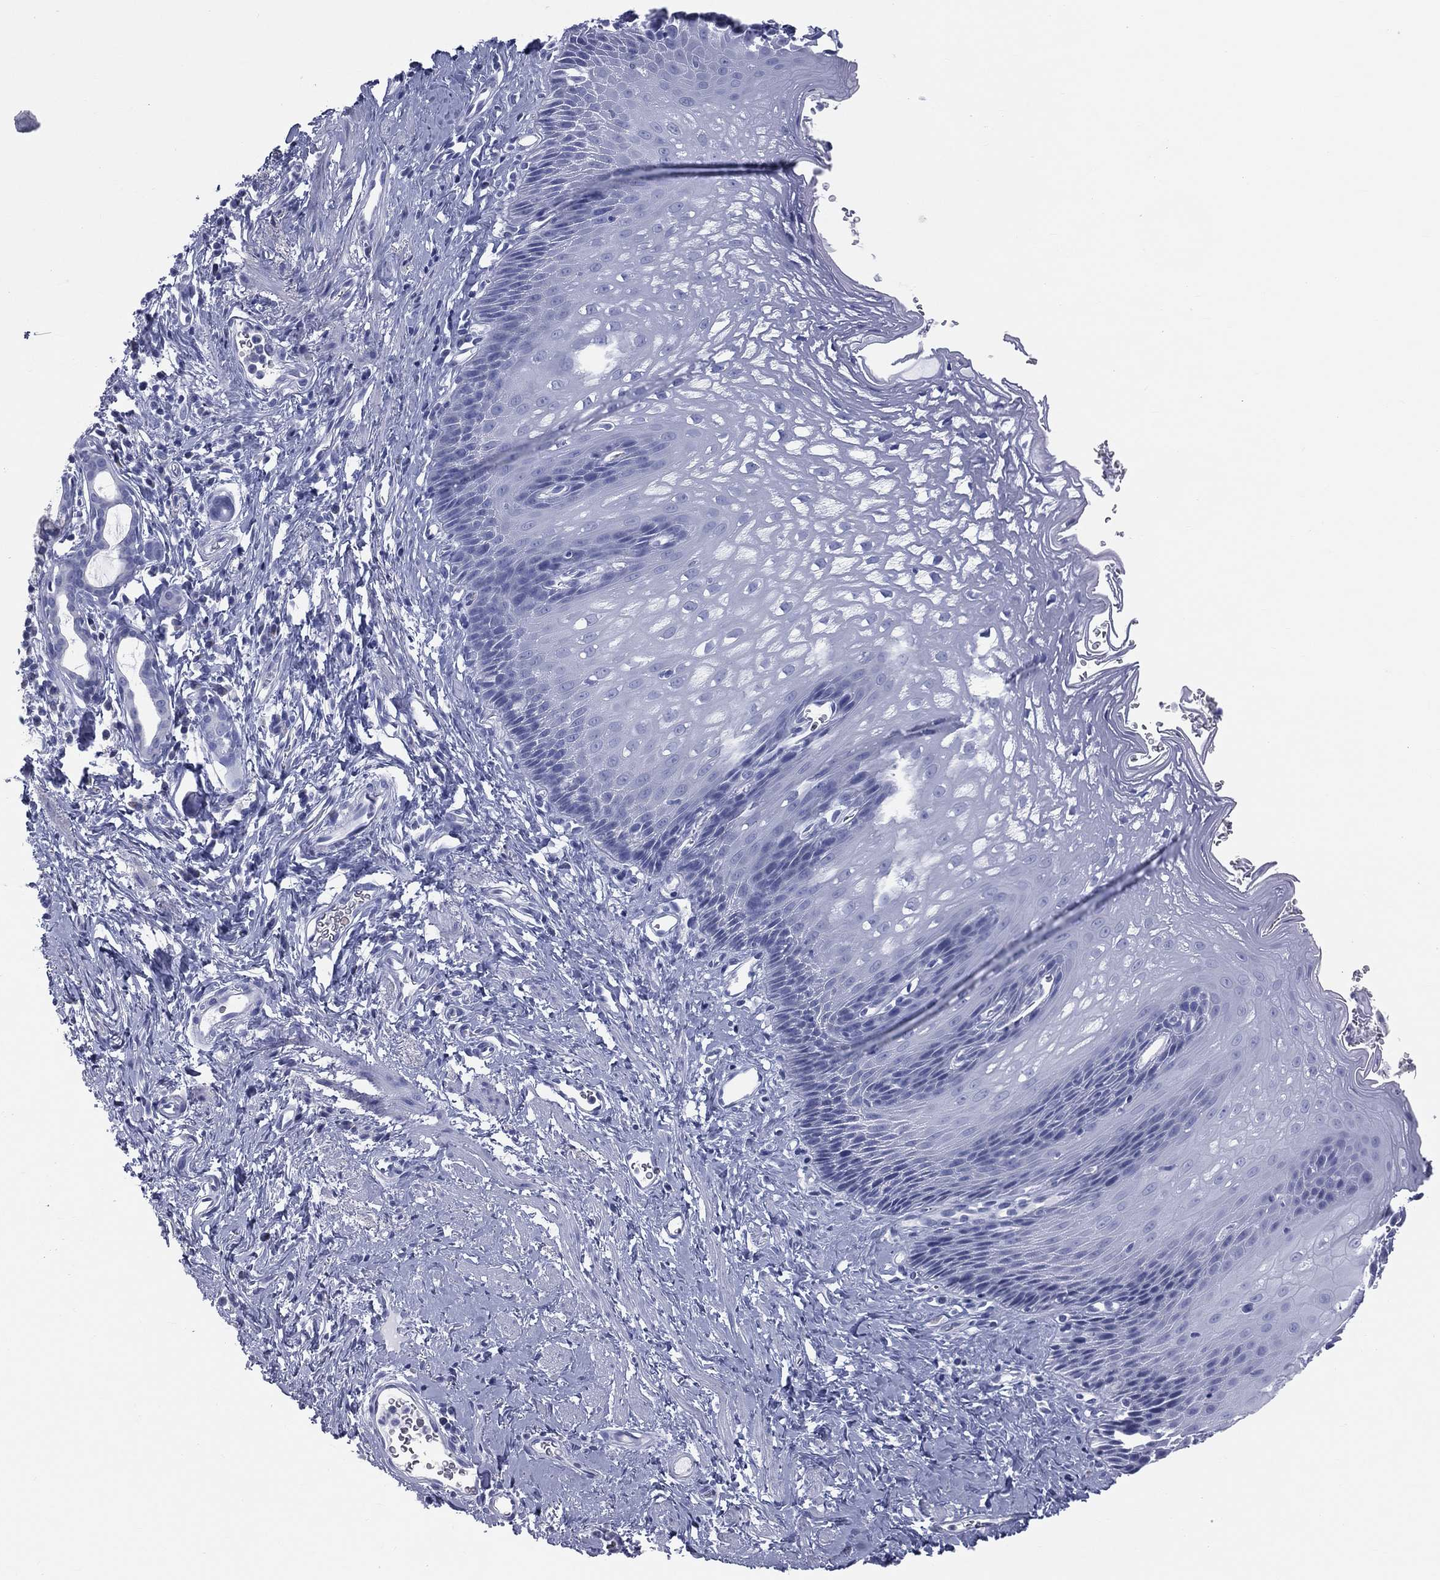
{"staining": {"intensity": "negative", "quantity": "none", "location": "none"}, "tissue": "esophagus", "cell_type": "Squamous epithelial cells", "image_type": "normal", "snomed": [{"axis": "morphology", "description": "Normal tissue, NOS"}, {"axis": "topography", "description": "Esophagus"}], "caption": "Immunohistochemistry (IHC) of normal human esophagus shows no expression in squamous epithelial cells.", "gene": "MLN", "patient": {"sex": "male", "age": 64}}